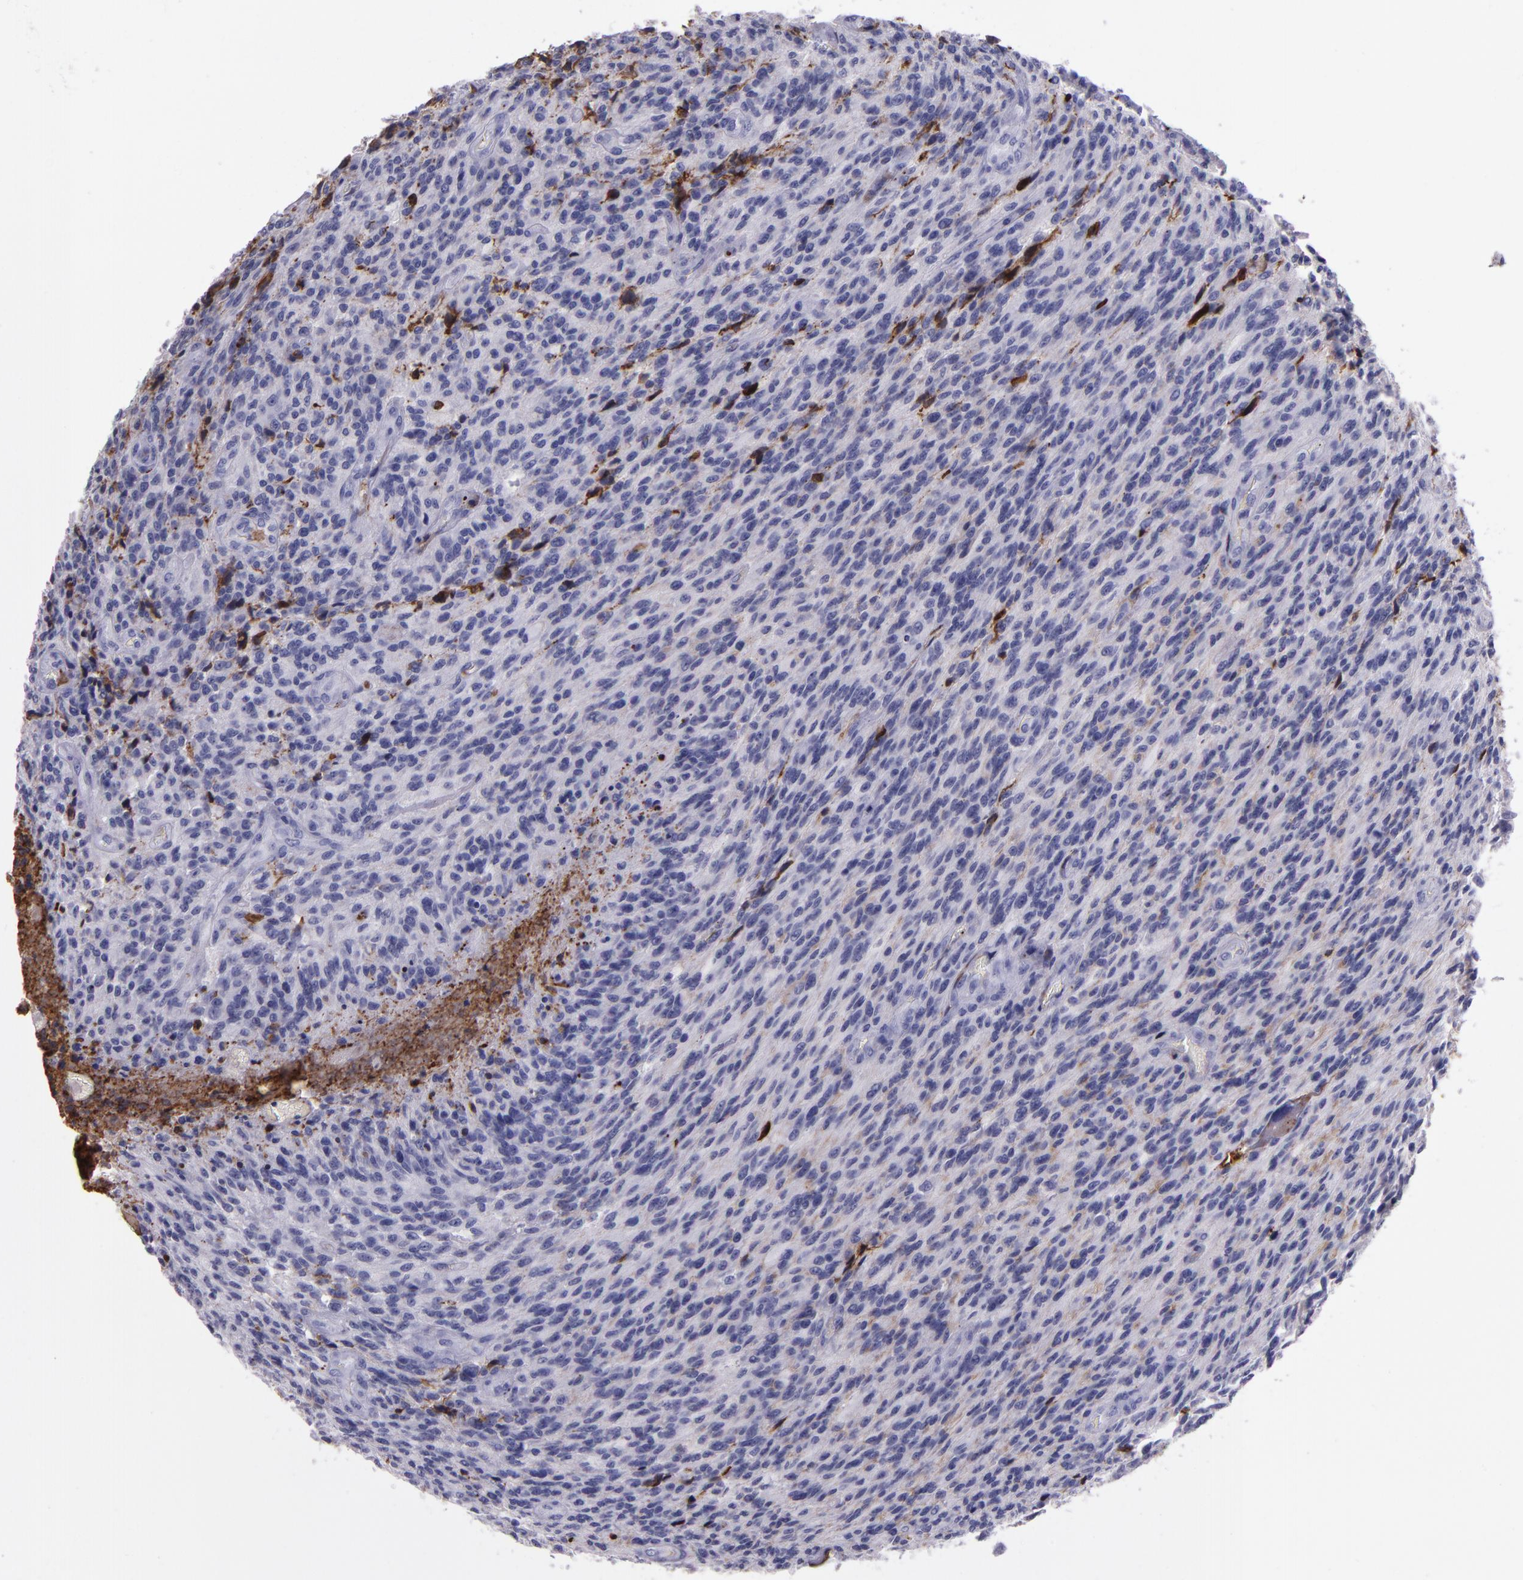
{"staining": {"intensity": "negative", "quantity": "none", "location": "none"}, "tissue": "glioma", "cell_type": "Tumor cells", "image_type": "cancer", "snomed": [{"axis": "morphology", "description": "Normal tissue, NOS"}, {"axis": "morphology", "description": "Glioma, malignant, High grade"}, {"axis": "topography", "description": "Cerebral cortex"}], "caption": "IHC histopathology image of neoplastic tissue: human malignant glioma (high-grade) stained with DAB (3,3'-diaminobenzidine) reveals no significant protein positivity in tumor cells. (DAB (3,3'-diaminobenzidine) immunohistochemistry (IHC) with hematoxylin counter stain).", "gene": "APOH", "patient": {"sex": "male", "age": 56}}